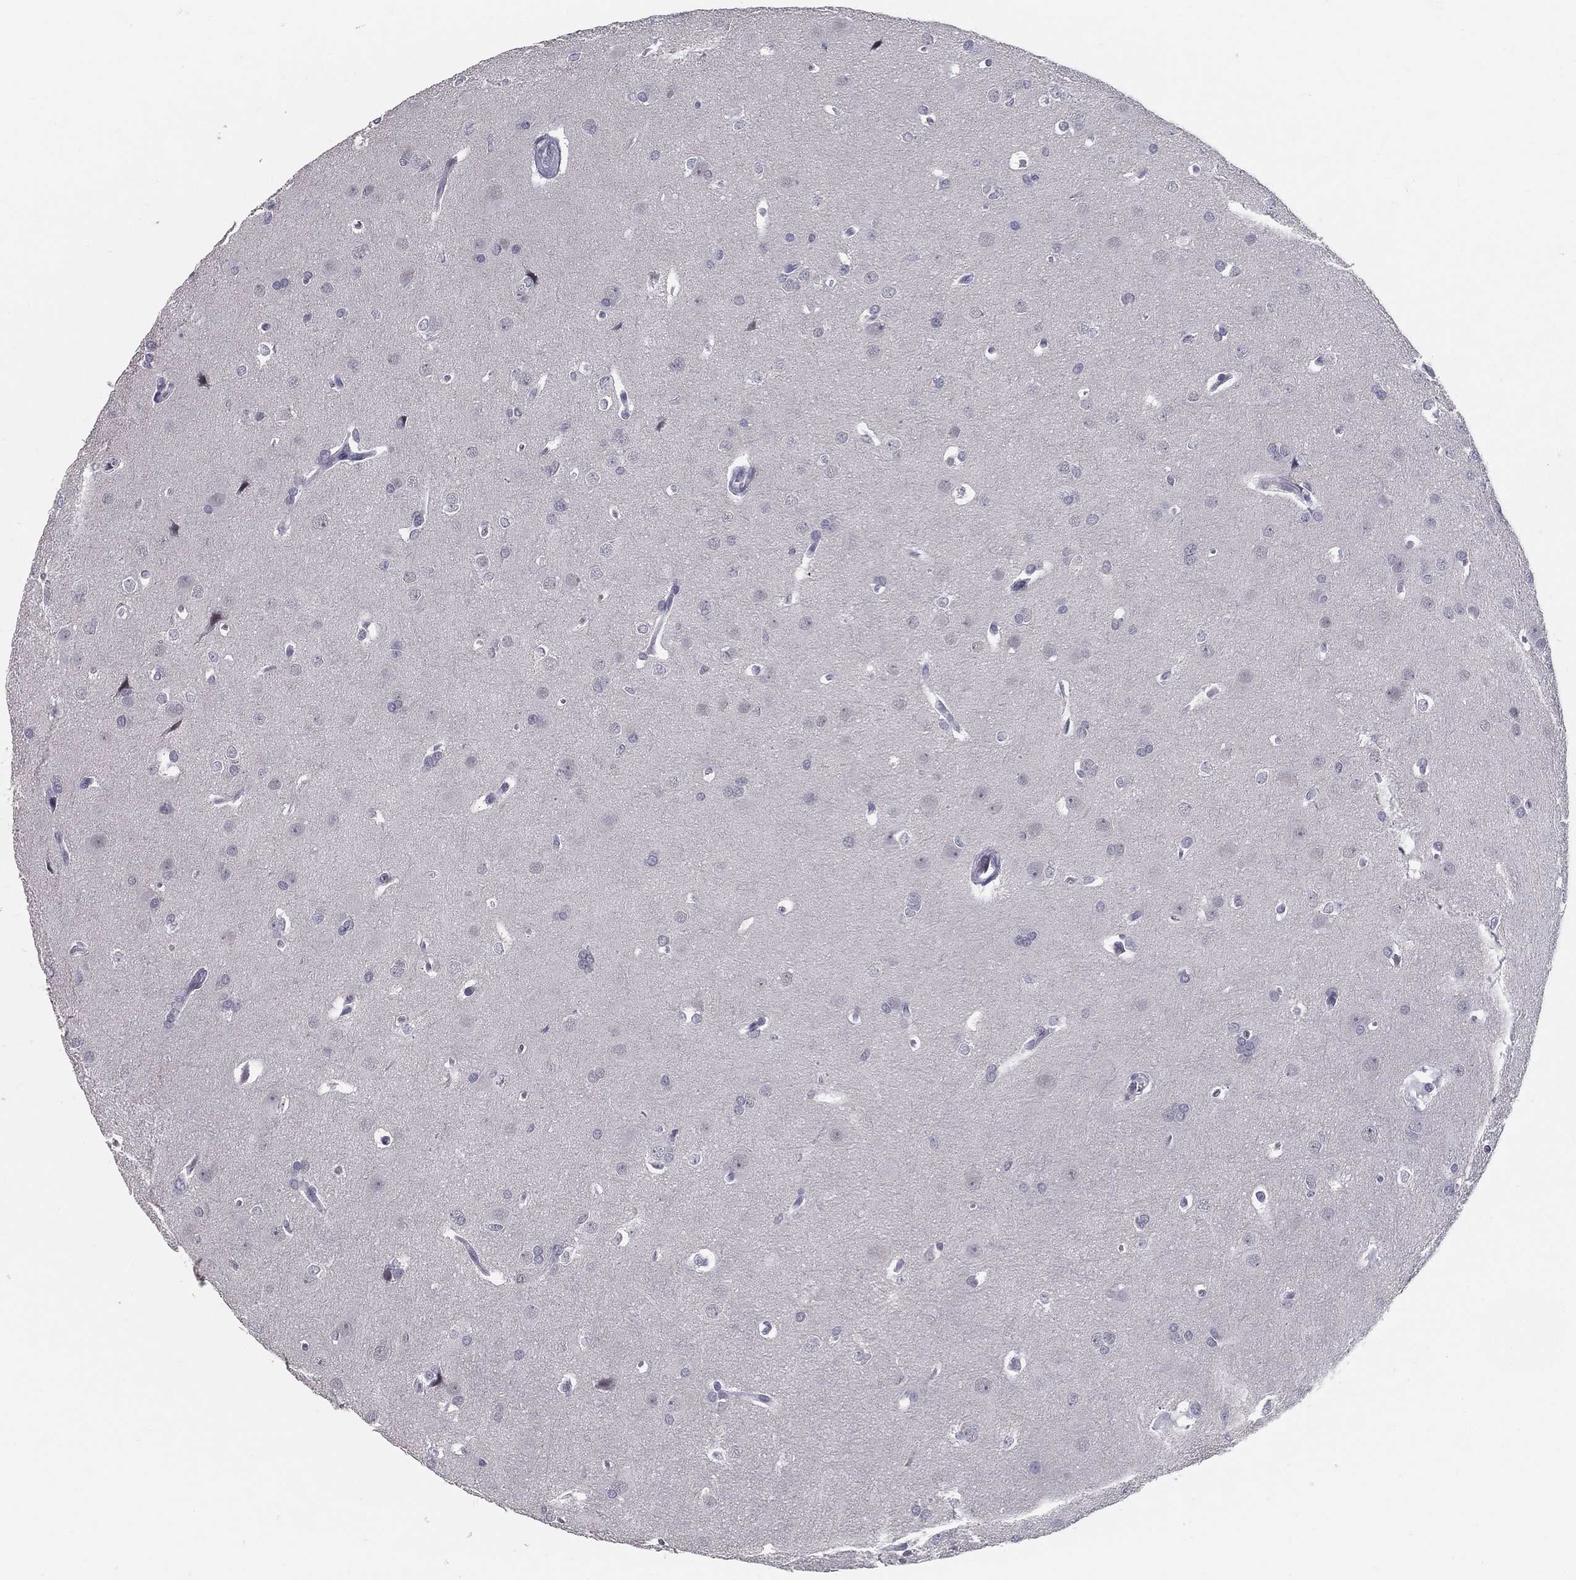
{"staining": {"intensity": "negative", "quantity": "none", "location": "none"}, "tissue": "glioma", "cell_type": "Tumor cells", "image_type": "cancer", "snomed": [{"axis": "morphology", "description": "Glioma, malignant, Low grade"}, {"axis": "topography", "description": "Brain"}], "caption": "There is no significant expression in tumor cells of malignant low-grade glioma.", "gene": "ACE2", "patient": {"sex": "female", "age": 32}}